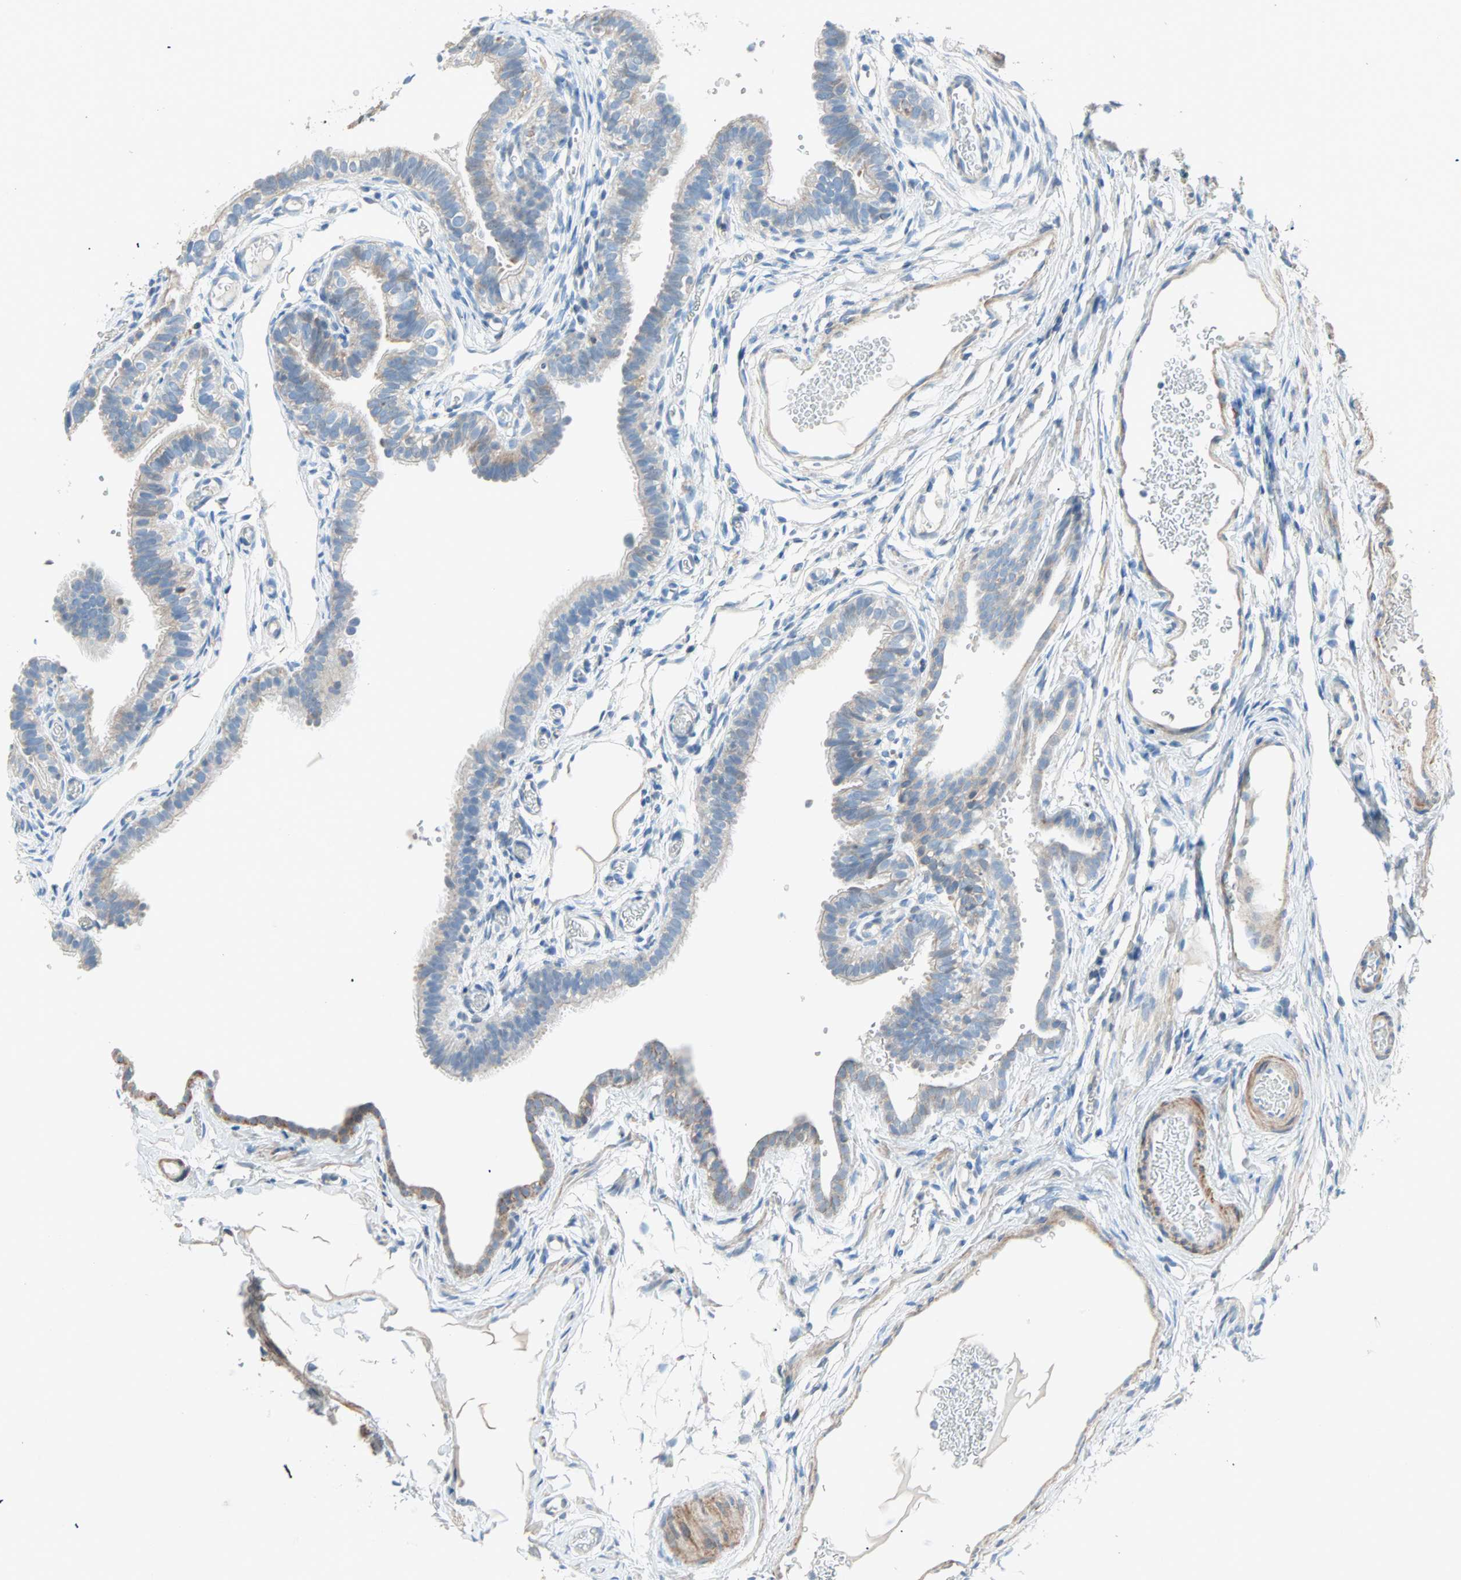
{"staining": {"intensity": "weak", "quantity": "<25%", "location": "cytoplasmic/membranous"}, "tissue": "fallopian tube", "cell_type": "Glandular cells", "image_type": "normal", "snomed": [{"axis": "morphology", "description": "Normal tissue, NOS"}, {"axis": "topography", "description": "Fallopian tube"}, {"axis": "topography", "description": "Placenta"}], "caption": "Protein analysis of normal fallopian tube reveals no significant staining in glandular cells. (DAB (3,3'-diaminobenzidine) immunohistochemistry visualized using brightfield microscopy, high magnification).", "gene": "ACVRL1", "patient": {"sex": "female", "age": 34}}